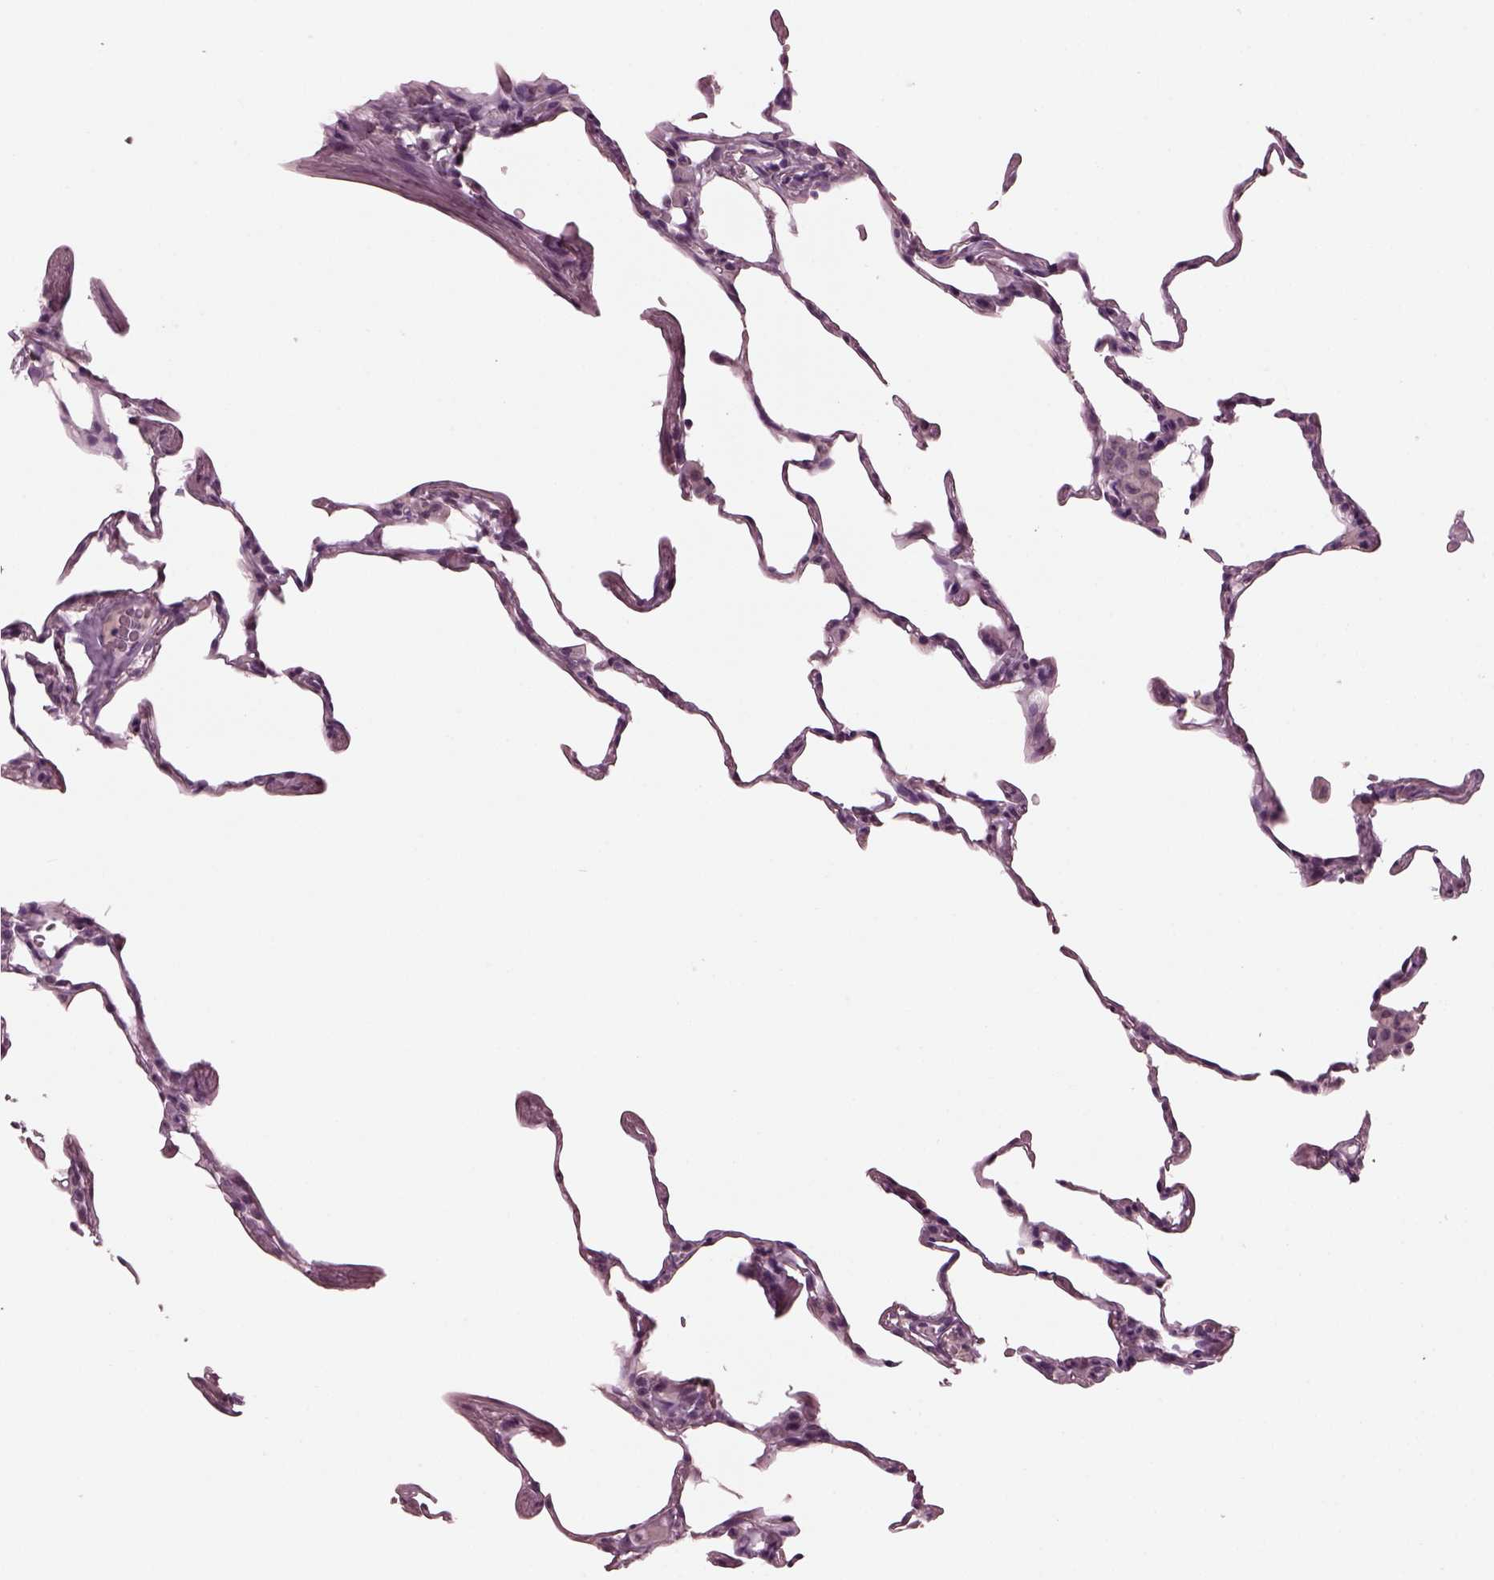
{"staining": {"intensity": "negative", "quantity": "none", "location": "none"}, "tissue": "lung", "cell_type": "Alveolar cells", "image_type": "normal", "snomed": [{"axis": "morphology", "description": "Normal tissue, NOS"}, {"axis": "topography", "description": "Lung"}], "caption": "Immunohistochemistry of unremarkable human lung displays no staining in alveolar cells.", "gene": "MIB2", "patient": {"sex": "female", "age": 57}}